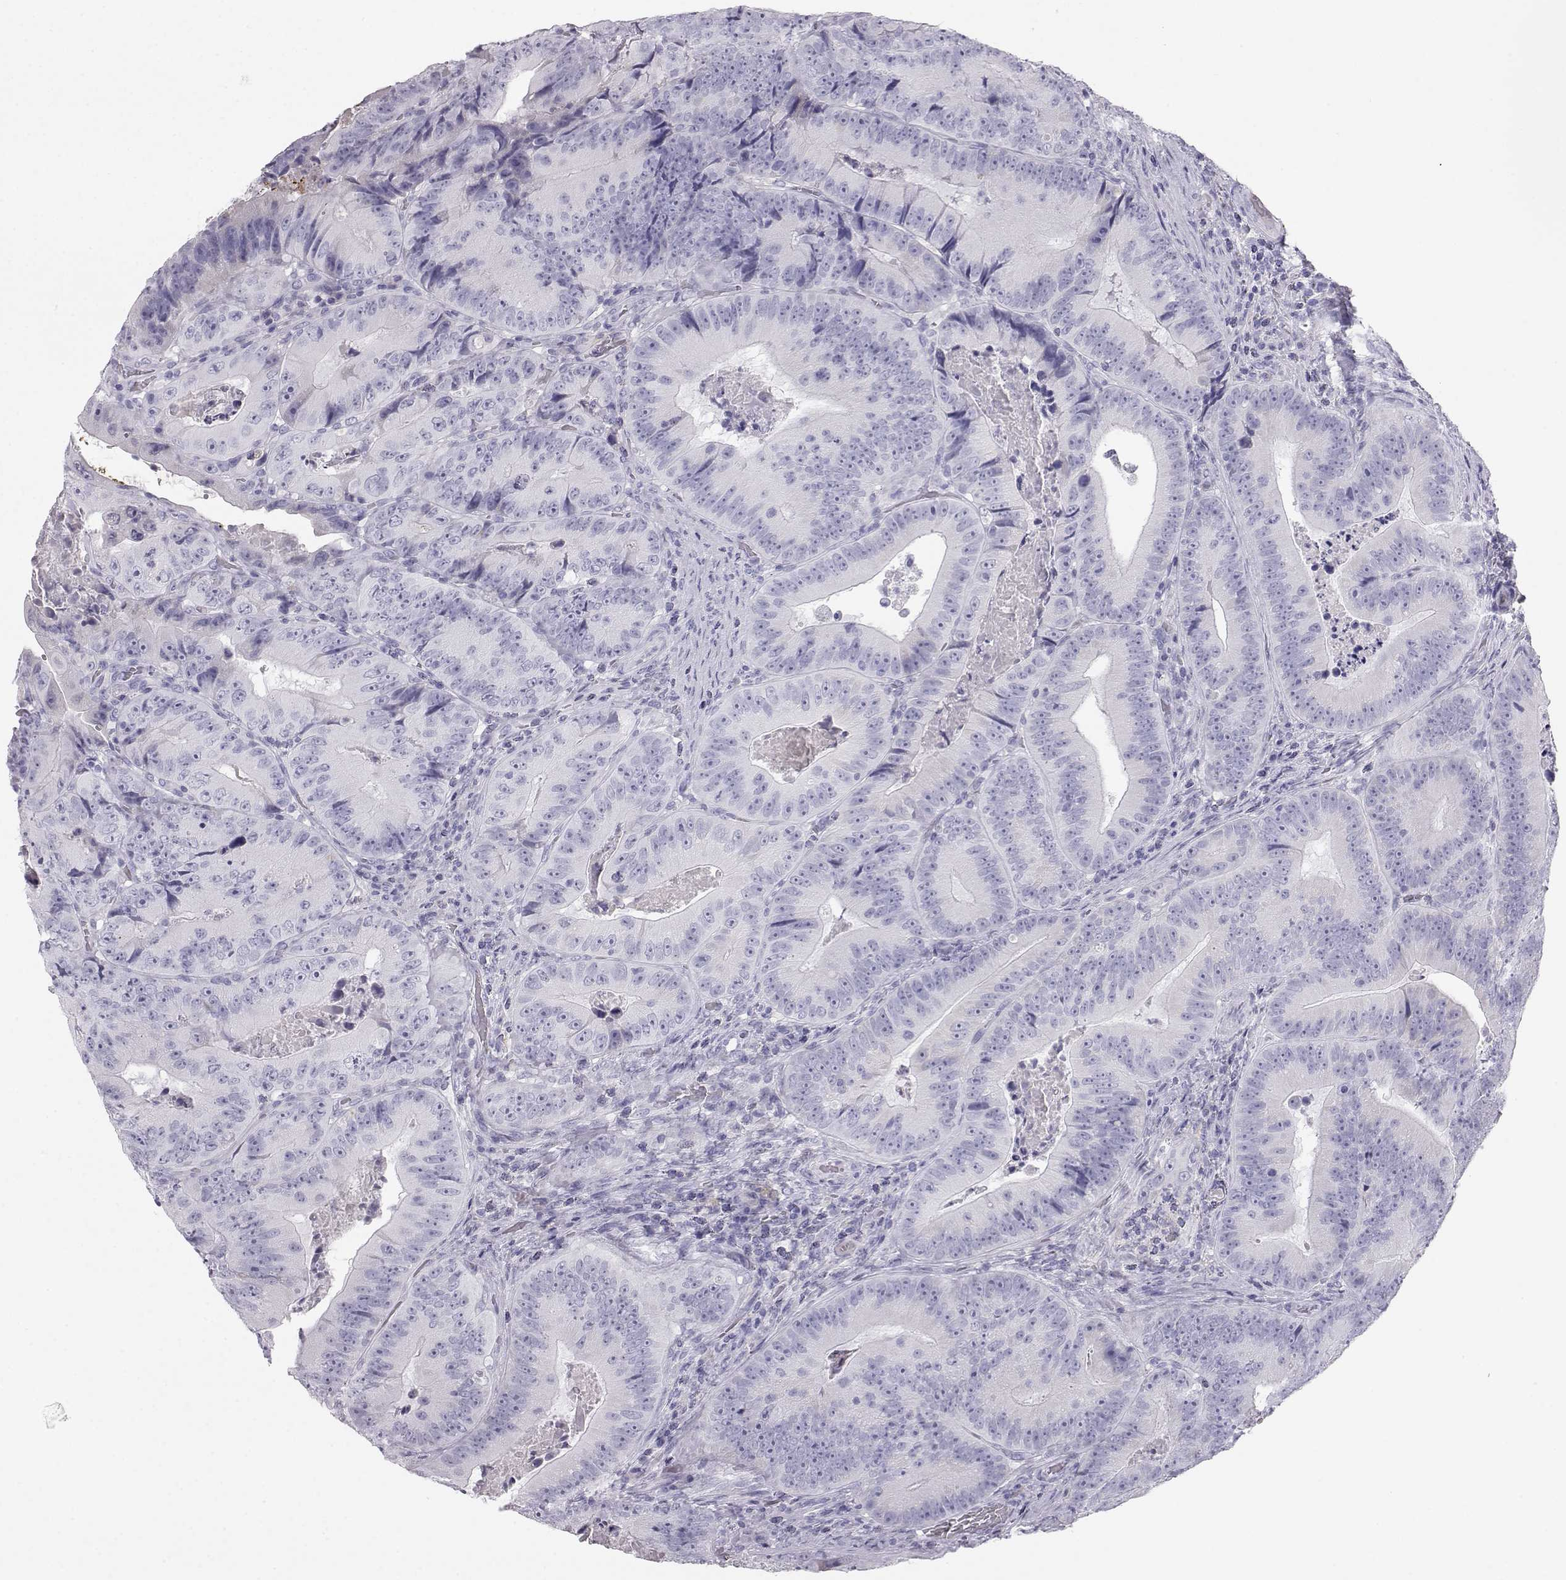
{"staining": {"intensity": "negative", "quantity": "none", "location": "none"}, "tissue": "colorectal cancer", "cell_type": "Tumor cells", "image_type": "cancer", "snomed": [{"axis": "morphology", "description": "Adenocarcinoma, NOS"}, {"axis": "topography", "description": "Colon"}], "caption": "Tumor cells are negative for brown protein staining in colorectal cancer.", "gene": "ITLN2", "patient": {"sex": "female", "age": 86}}